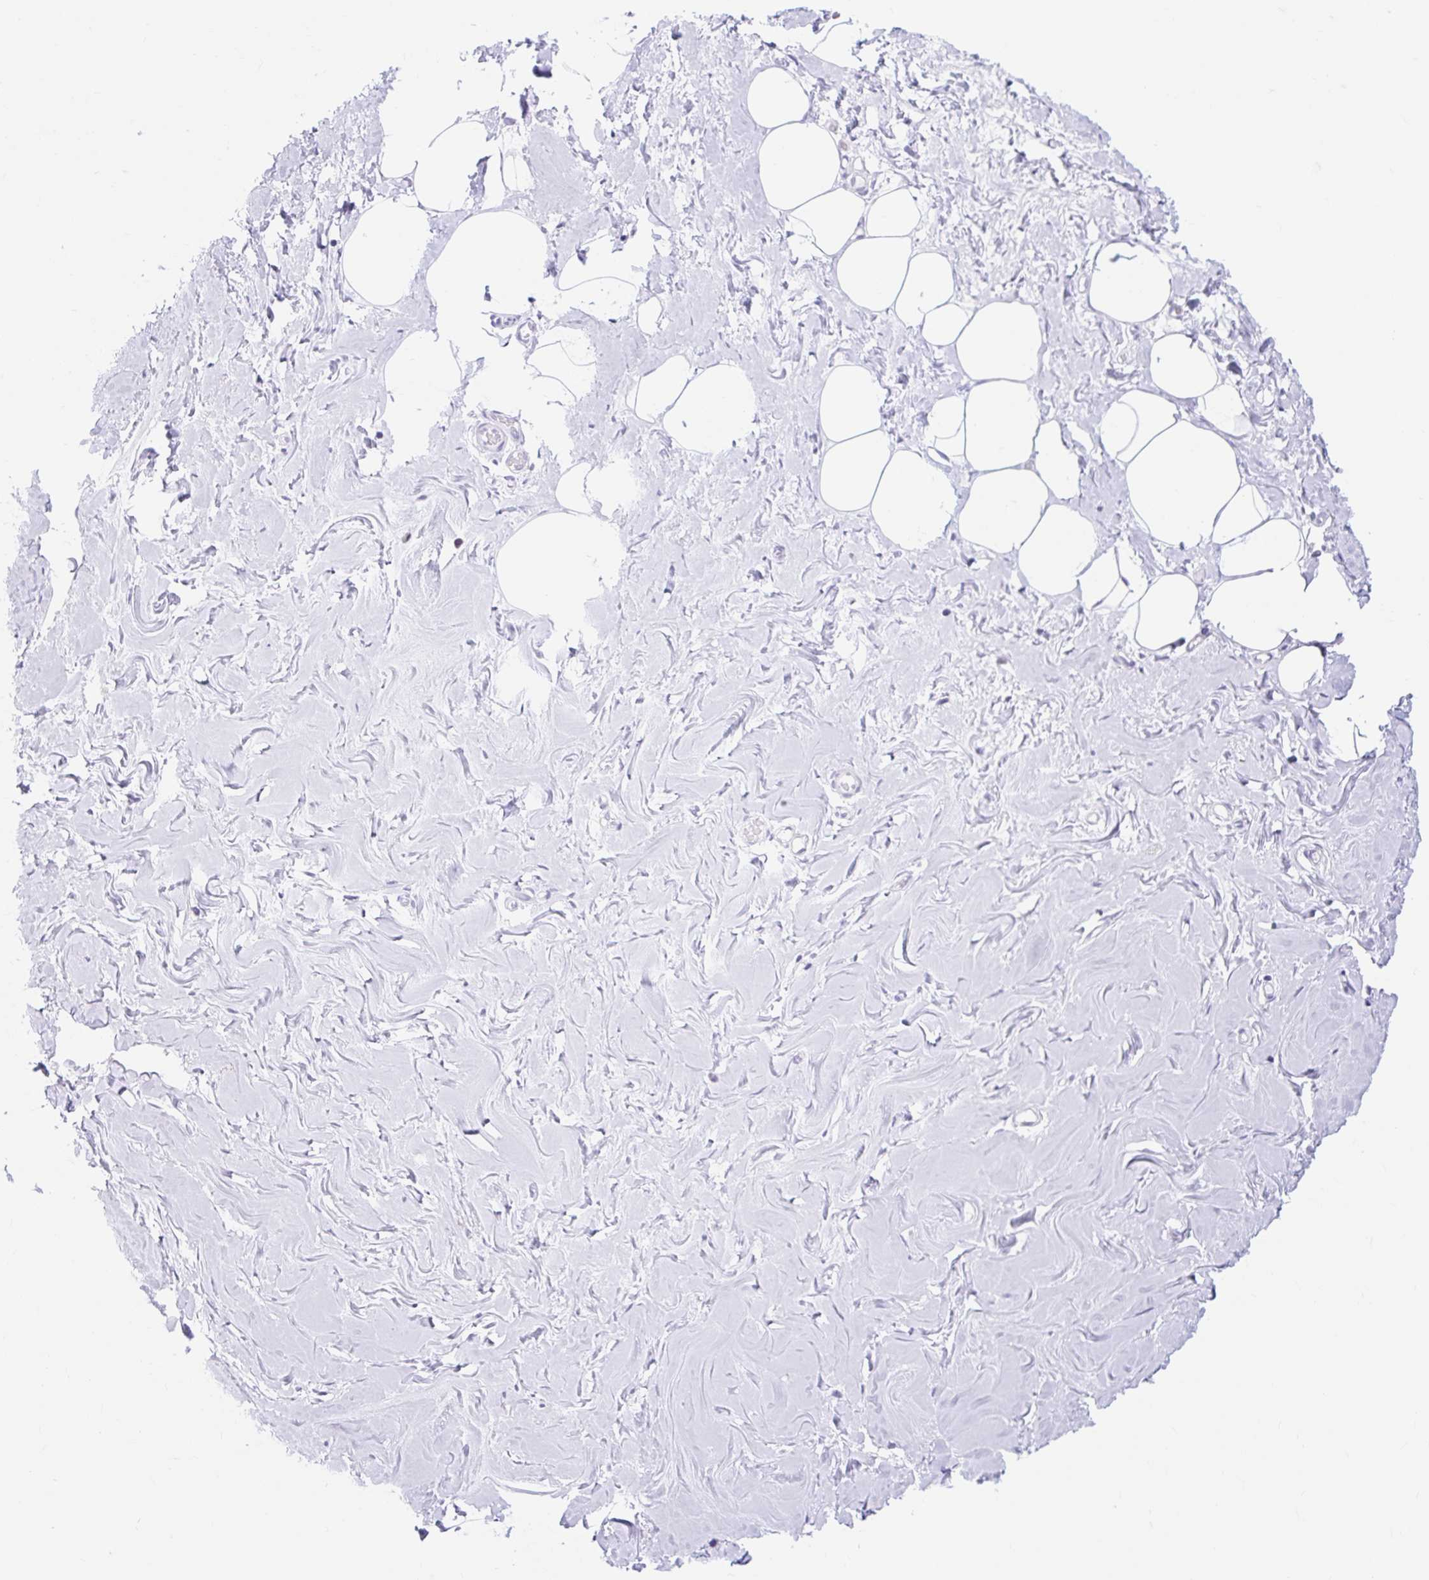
{"staining": {"intensity": "negative", "quantity": "none", "location": "none"}, "tissue": "breast", "cell_type": "Adipocytes", "image_type": "normal", "snomed": [{"axis": "morphology", "description": "Normal tissue, NOS"}, {"axis": "topography", "description": "Breast"}], "caption": "High power microscopy photomicrograph of an IHC photomicrograph of unremarkable breast, revealing no significant positivity in adipocytes.", "gene": "ITPK1", "patient": {"sex": "female", "age": 27}}